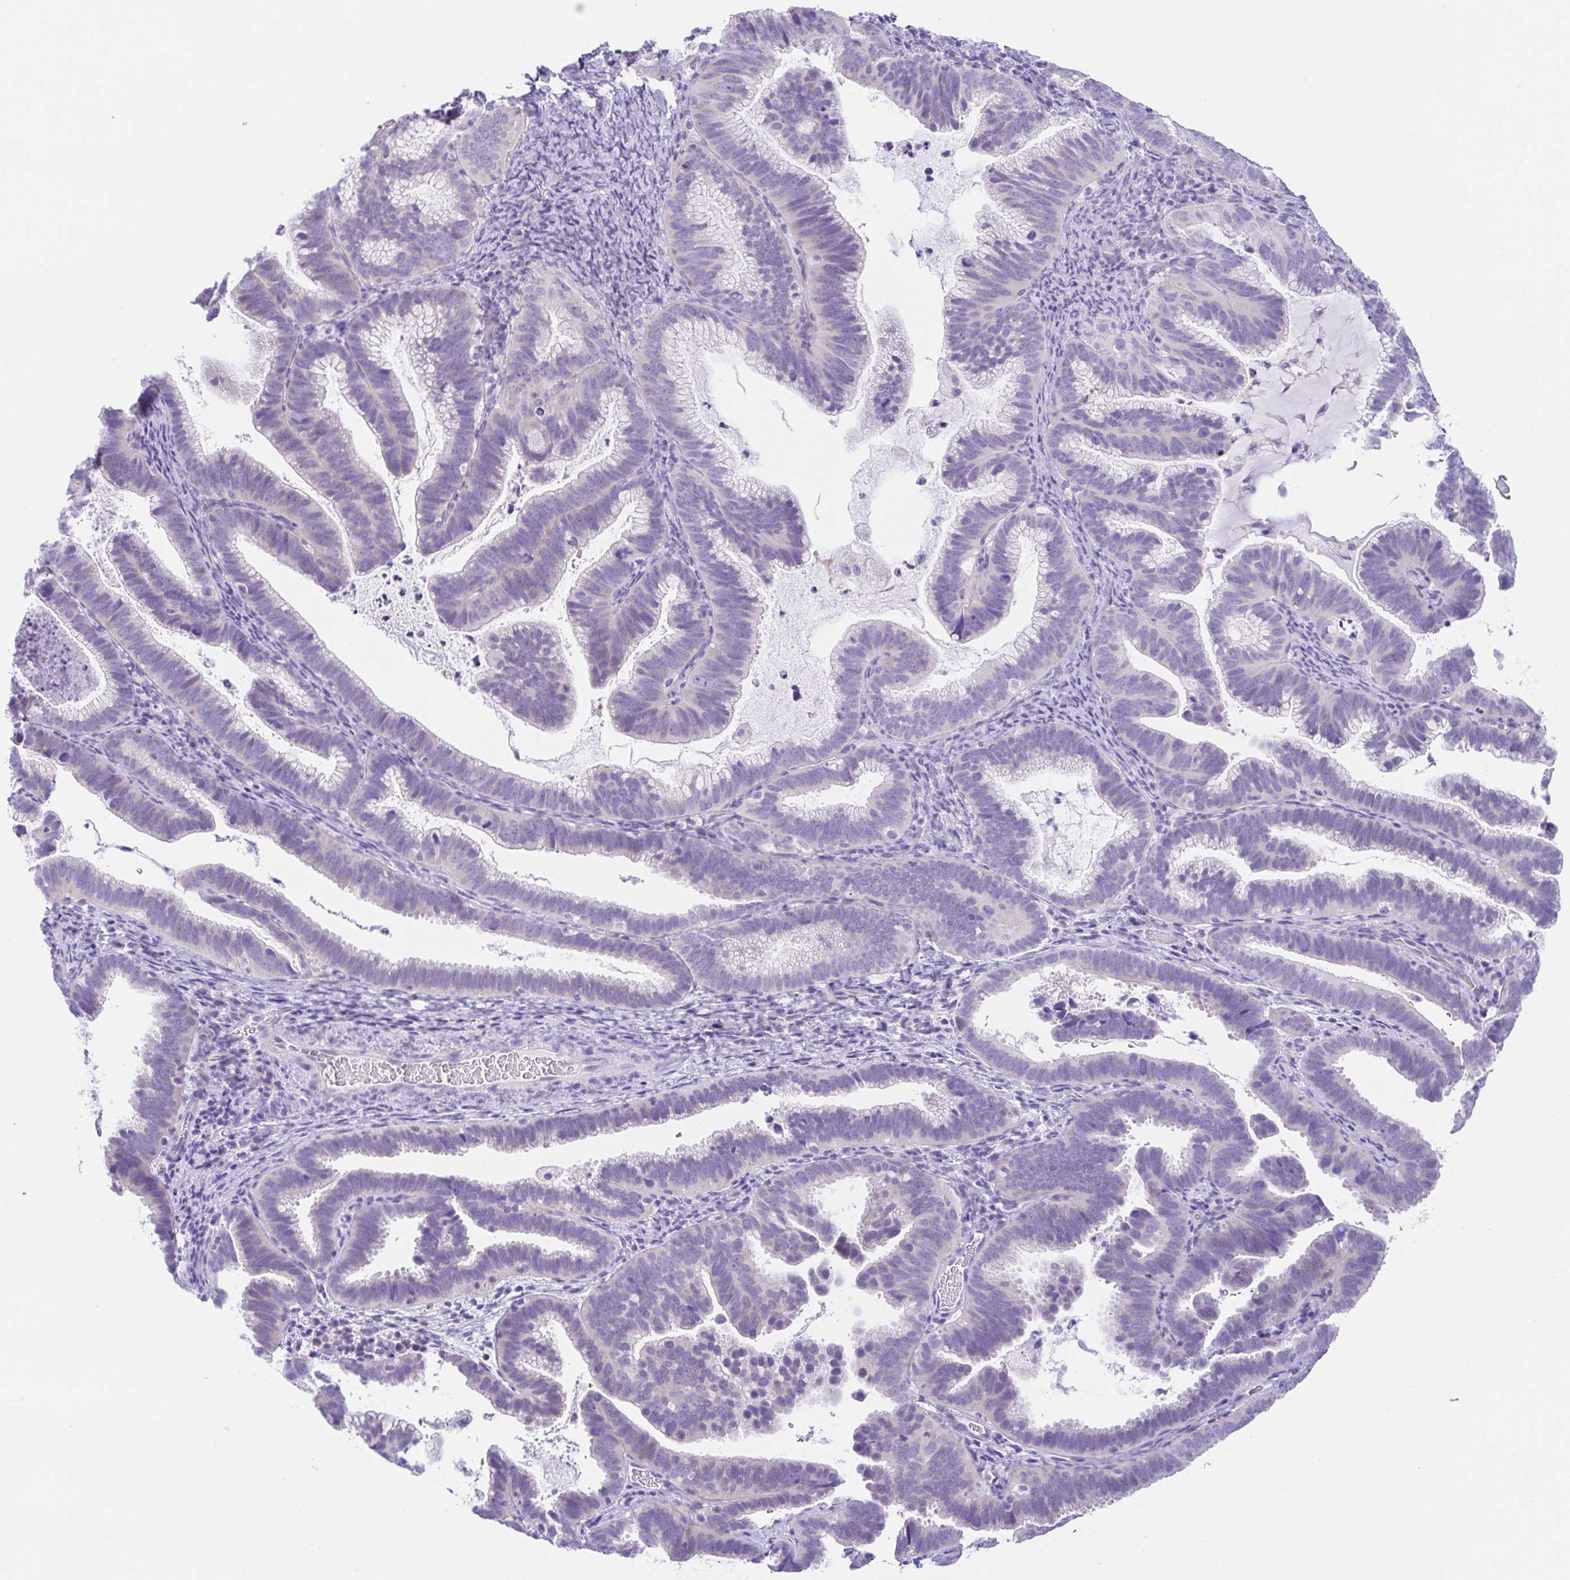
{"staining": {"intensity": "negative", "quantity": "none", "location": "none"}, "tissue": "cervical cancer", "cell_type": "Tumor cells", "image_type": "cancer", "snomed": [{"axis": "morphology", "description": "Adenocarcinoma, NOS"}, {"axis": "topography", "description": "Cervix"}], "caption": "Immunohistochemistry of human adenocarcinoma (cervical) displays no expression in tumor cells.", "gene": "LUZP4", "patient": {"sex": "female", "age": 61}}